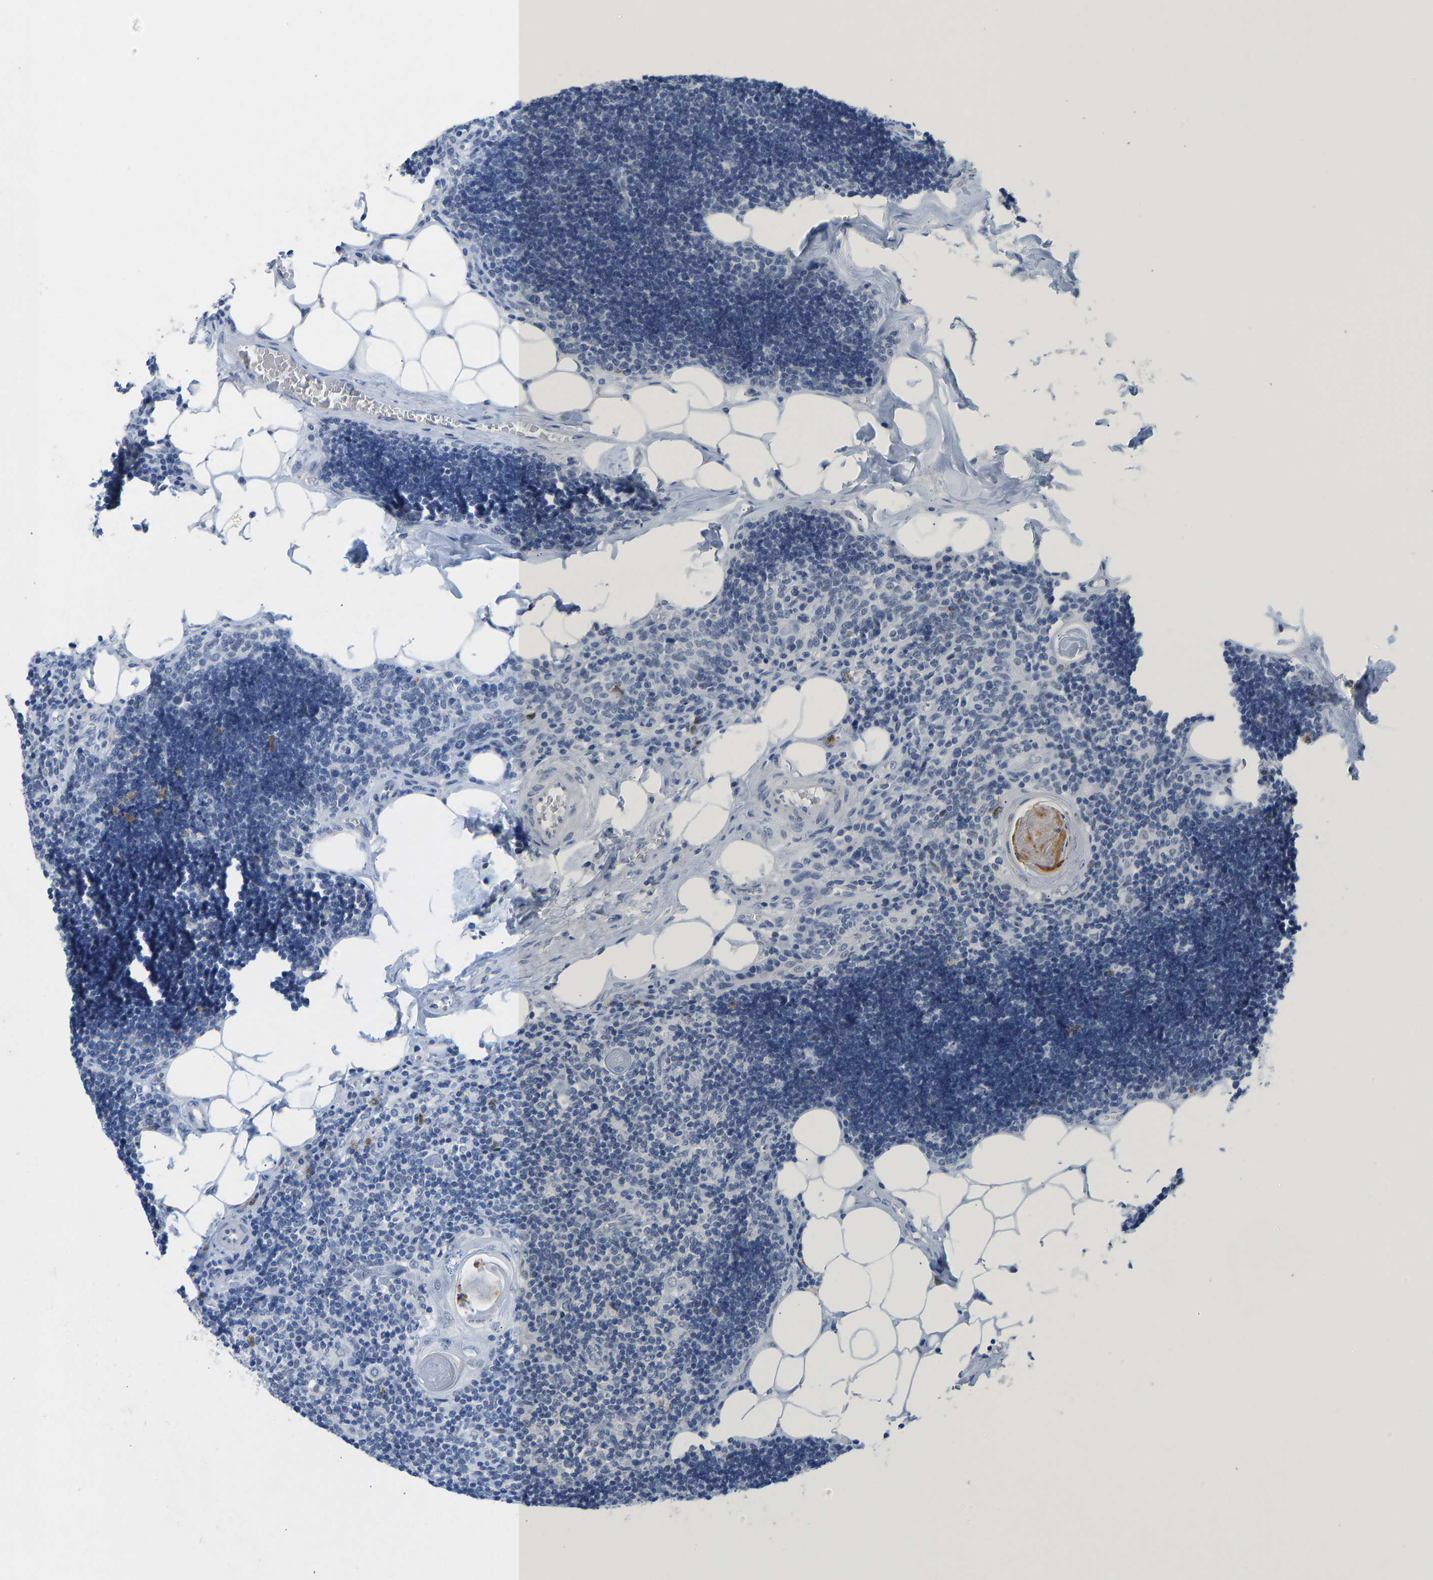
{"staining": {"intensity": "negative", "quantity": "none", "location": "none"}, "tissue": "lymph node", "cell_type": "Germinal center cells", "image_type": "normal", "snomed": [{"axis": "morphology", "description": "Normal tissue, NOS"}, {"axis": "topography", "description": "Lymph node"}], "caption": "Immunohistochemical staining of unremarkable lymph node reveals no significant expression in germinal center cells.", "gene": "TXNDC2", "patient": {"sex": "male", "age": 33}}